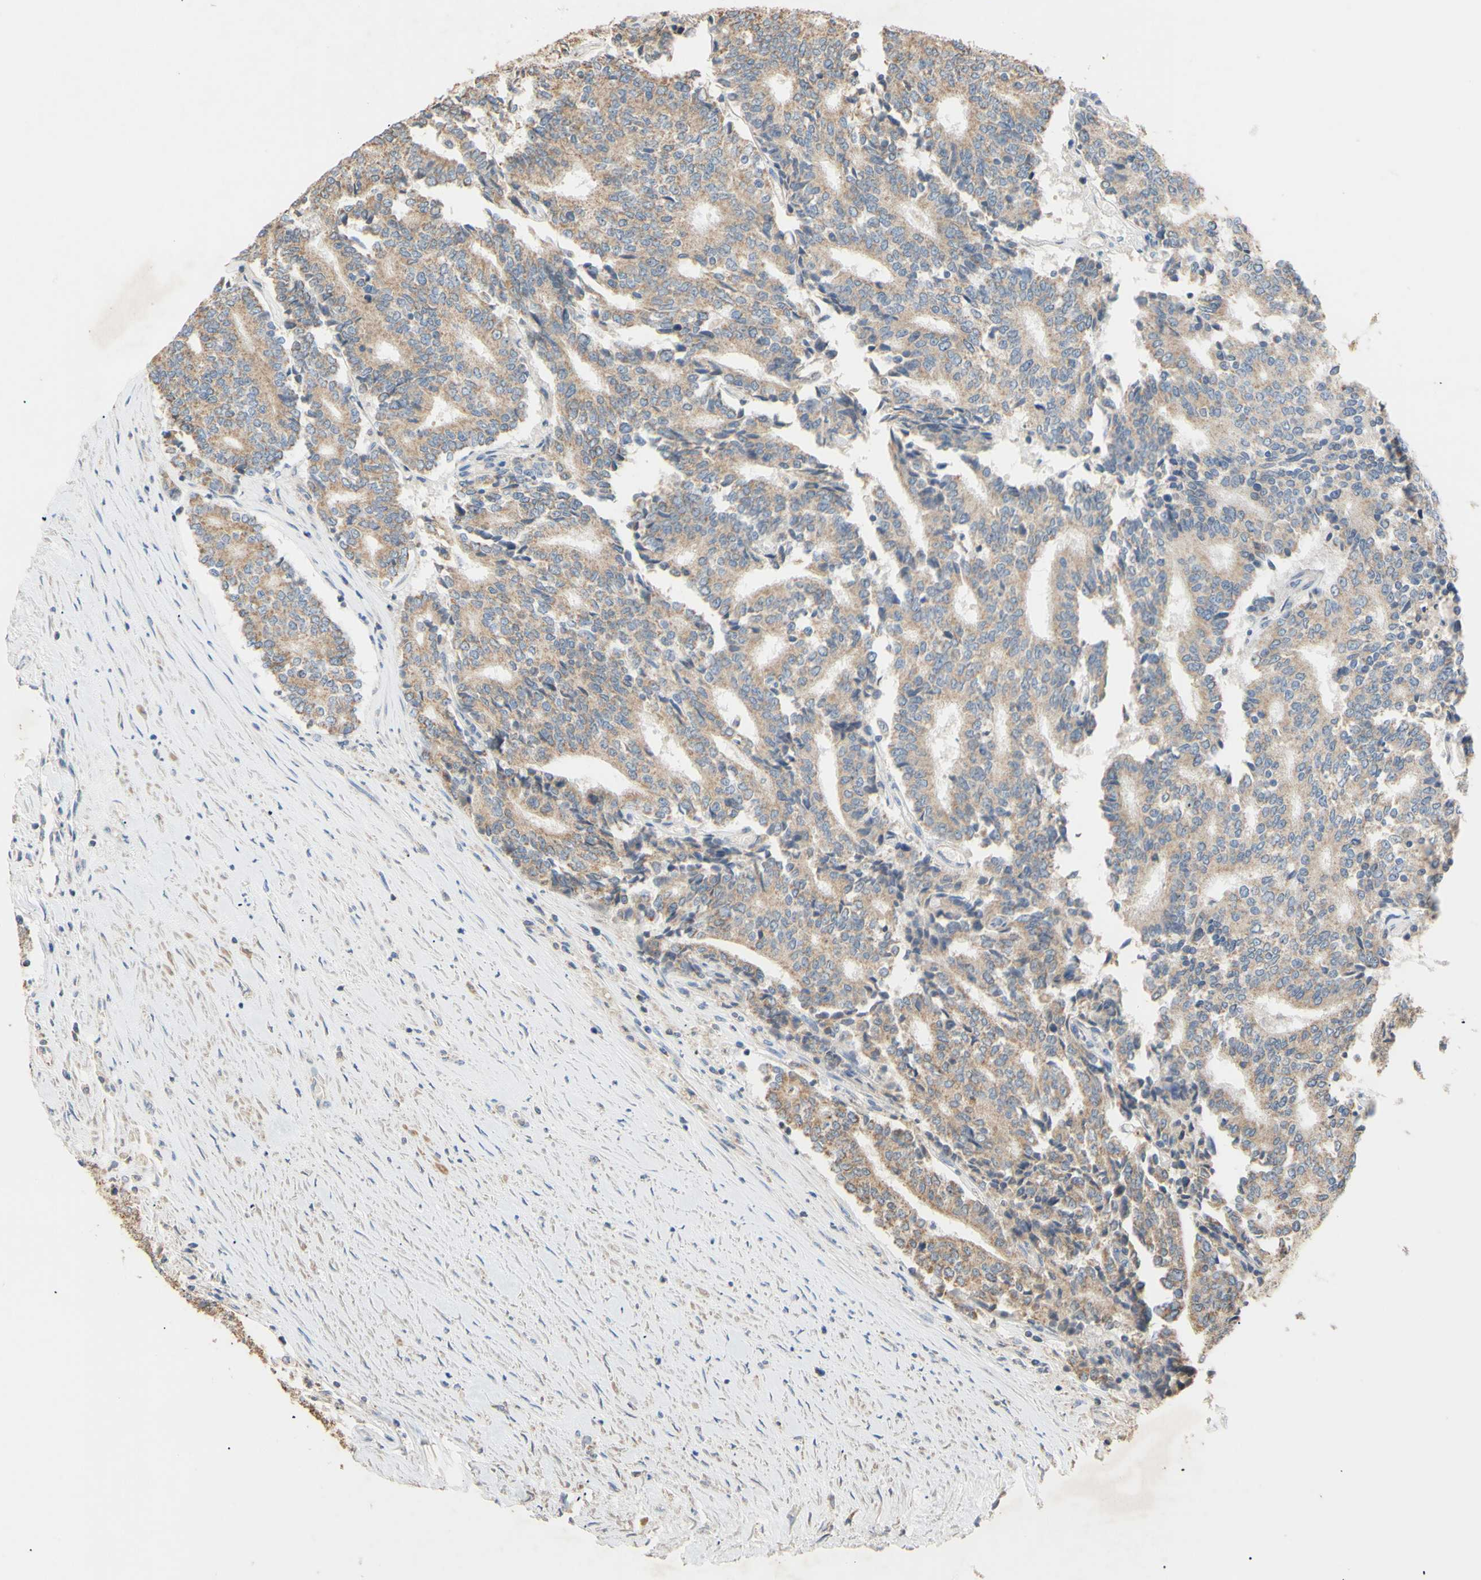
{"staining": {"intensity": "moderate", "quantity": "25%-75%", "location": "cytoplasmic/membranous"}, "tissue": "prostate cancer", "cell_type": "Tumor cells", "image_type": "cancer", "snomed": [{"axis": "morphology", "description": "Normal tissue, NOS"}, {"axis": "morphology", "description": "Adenocarcinoma, High grade"}, {"axis": "topography", "description": "Prostate"}, {"axis": "topography", "description": "Seminal veicle"}], "caption": "Tumor cells exhibit medium levels of moderate cytoplasmic/membranous positivity in about 25%-75% of cells in prostate cancer (adenocarcinoma (high-grade)).", "gene": "PTGIS", "patient": {"sex": "male", "age": 55}}